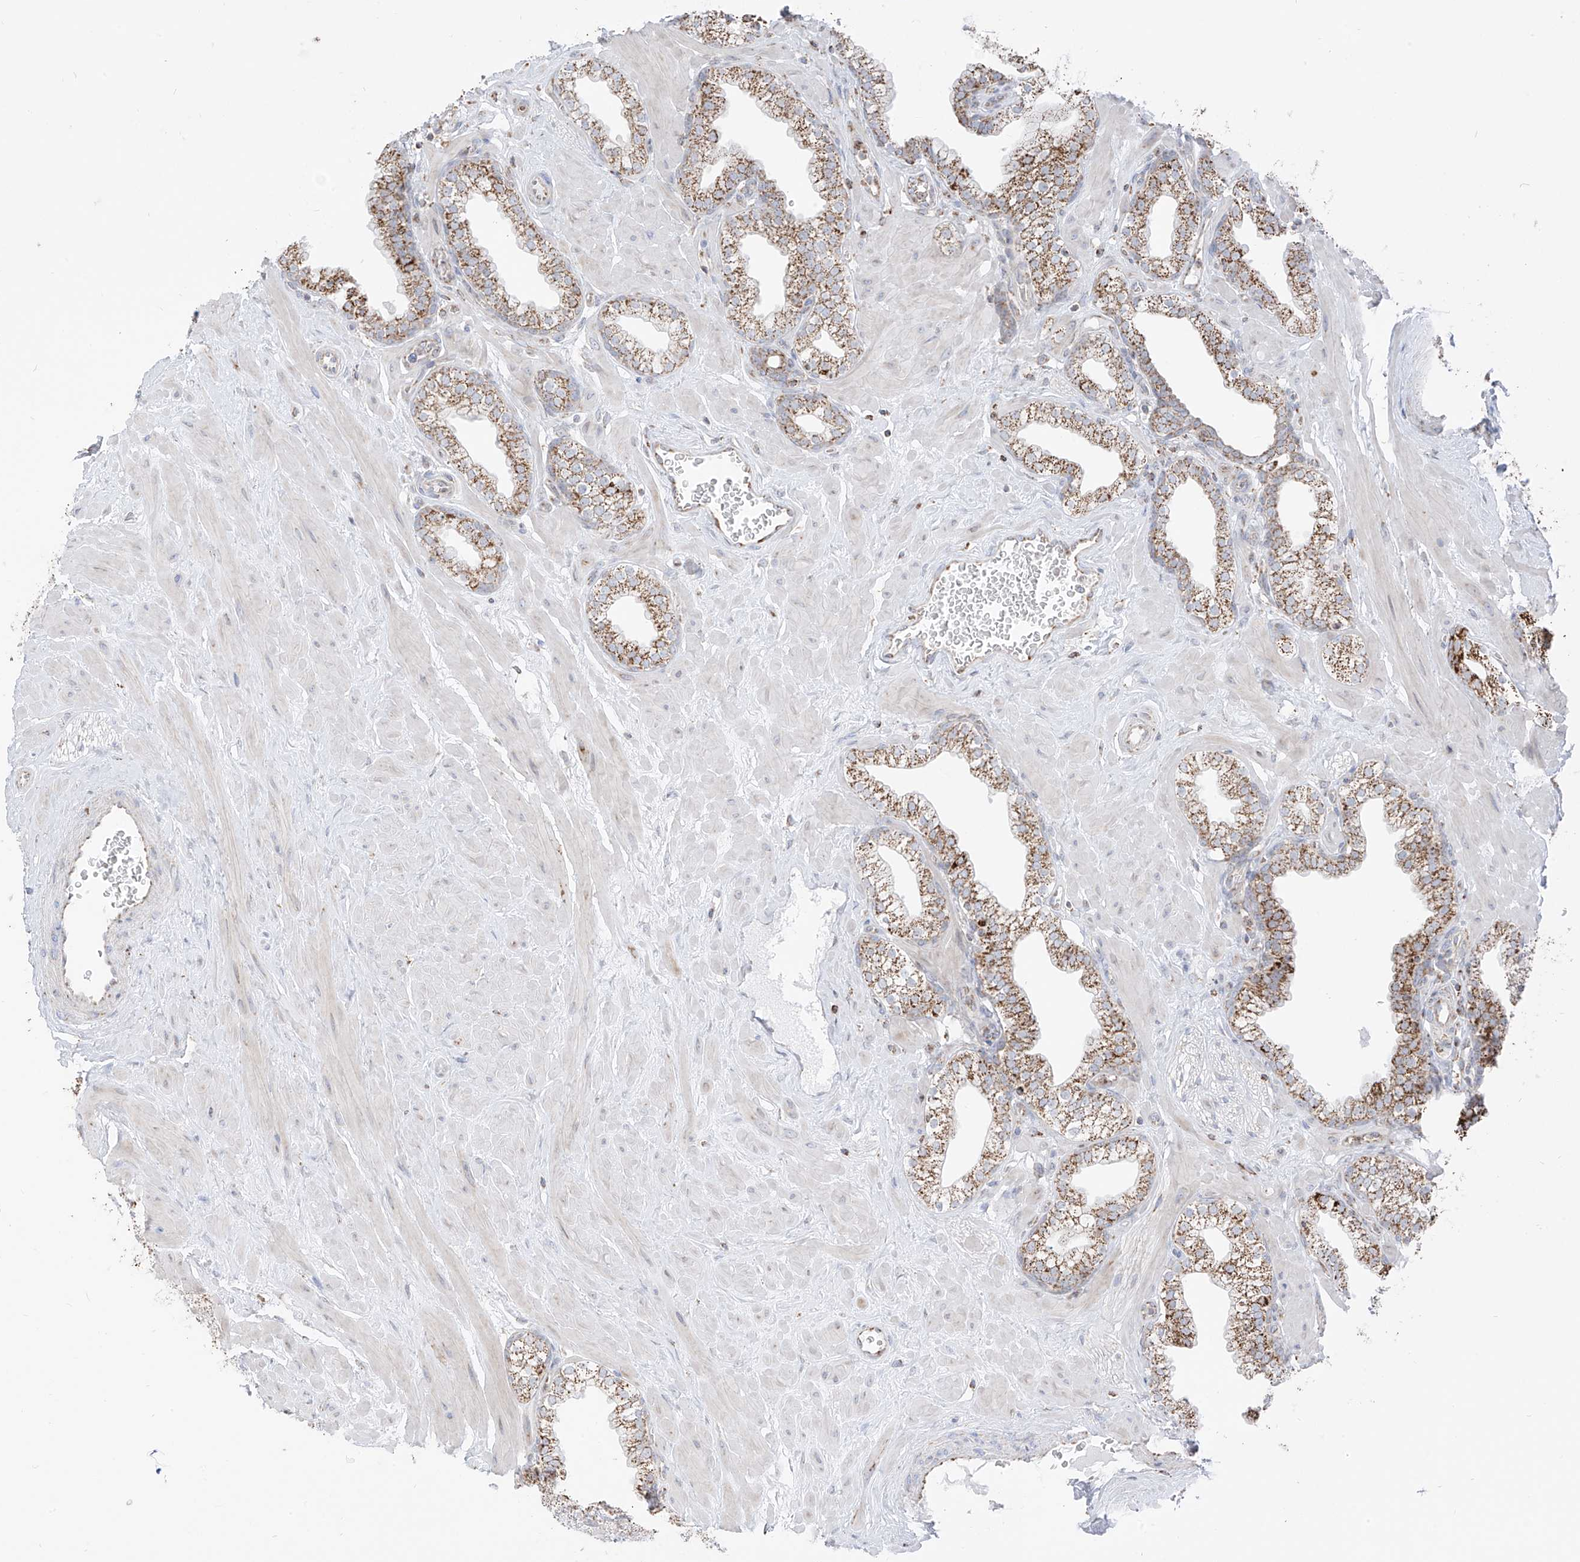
{"staining": {"intensity": "moderate", "quantity": ">75%", "location": "cytoplasmic/membranous"}, "tissue": "prostate", "cell_type": "Glandular cells", "image_type": "normal", "snomed": [{"axis": "morphology", "description": "Normal tissue, NOS"}, {"axis": "morphology", "description": "Urothelial carcinoma, Low grade"}, {"axis": "topography", "description": "Urinary bladder"}, {"axis": "topography", "description": "Prostate"}], "caption": "A brown stain labels moderate cytoplasmic/membranous positivity of a protein in glandular cells of benign prostate. (brown staining indicates protein expression, while blue staining denotes nuclei).", "gene": "ETHE1", "patient": {"sex": "male", "age": 60}}